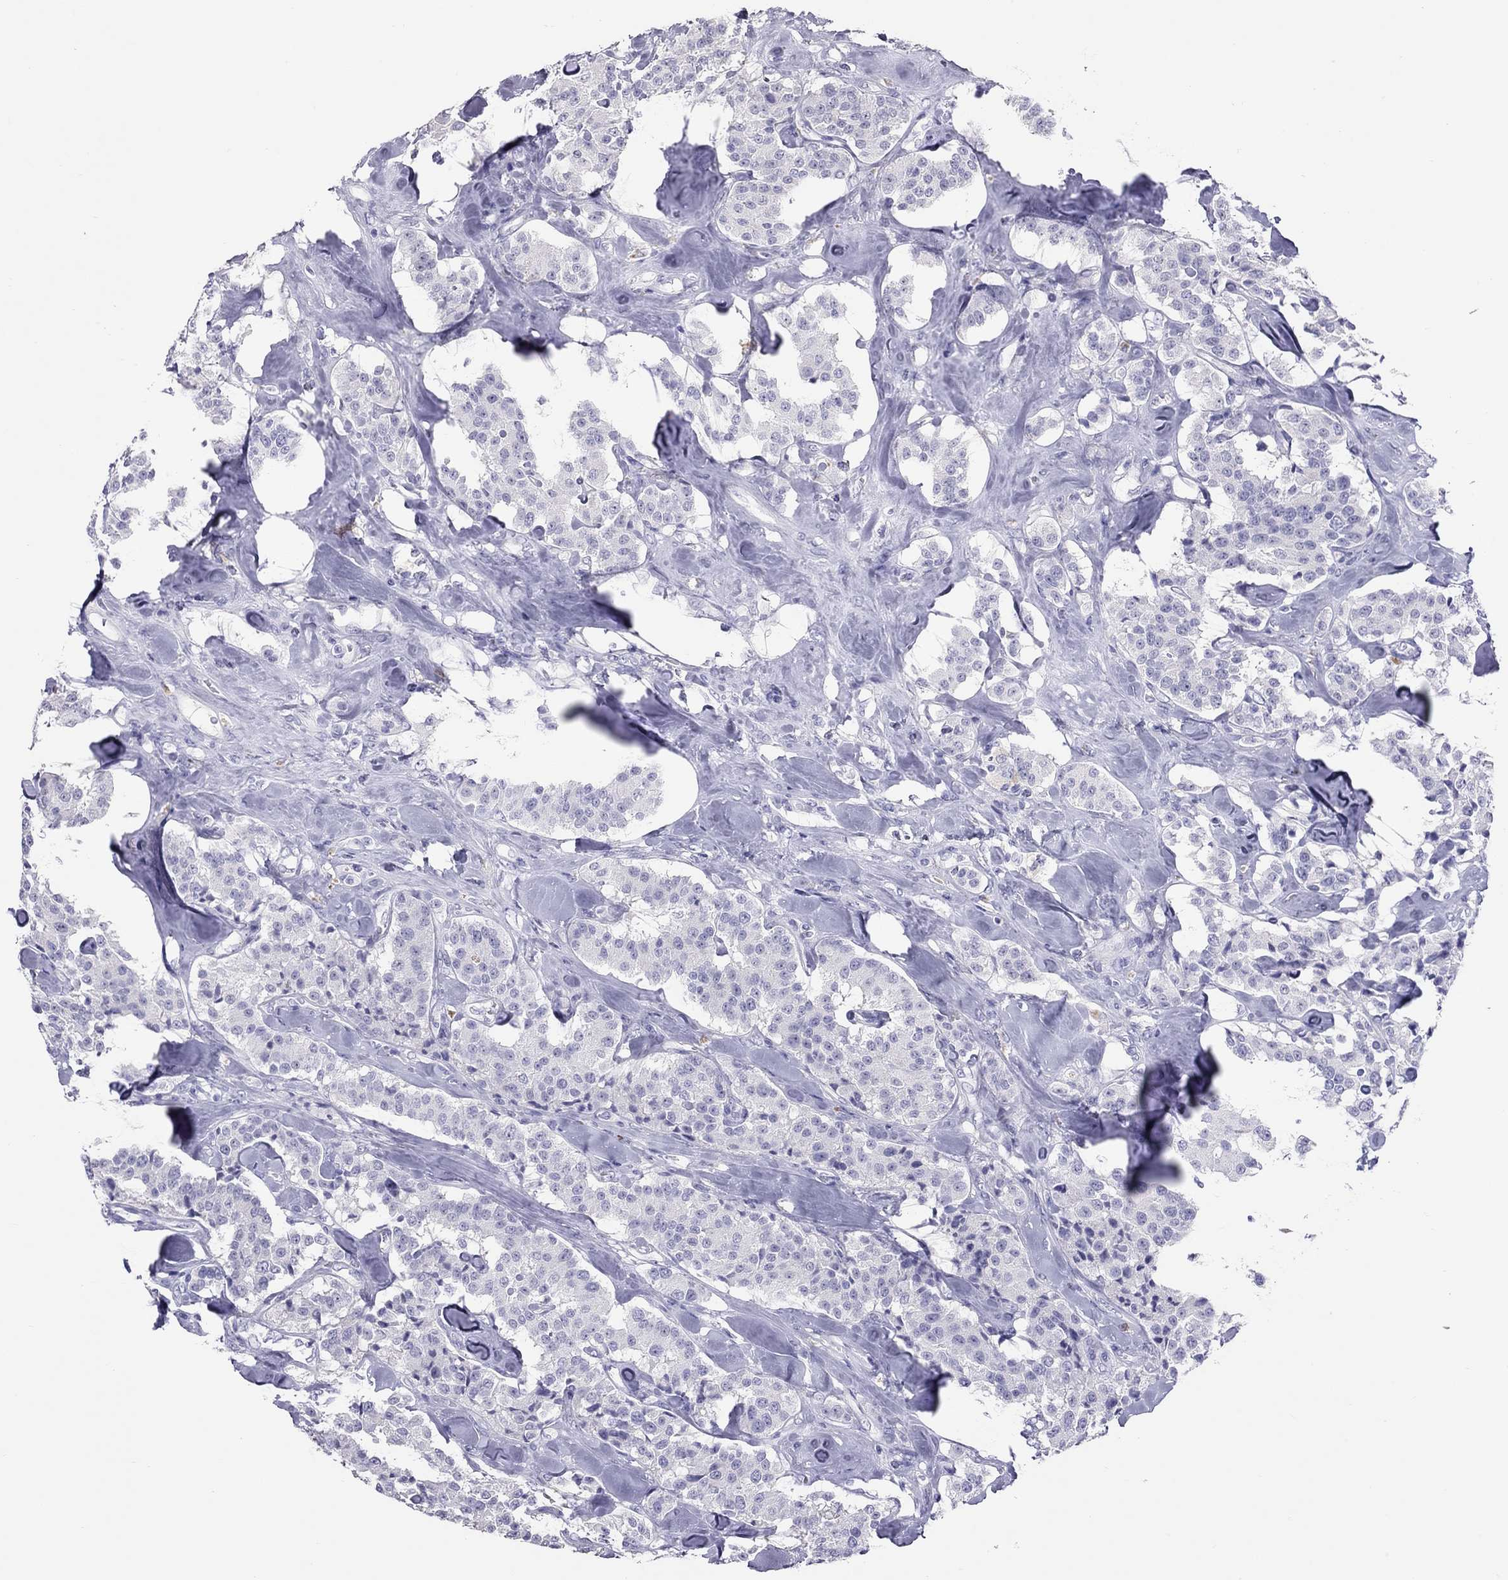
{"staining": {"intensity": "negative", "quantity": "none", "location": "none"}, "tissue": "carcinoid", "cell_type": "Tumor cells", "image_type": "cancer", "snomed": [{"axis": "morphology", "description": "Carcinoid, malignant, NOS"}, {"axis": "topography", "description": "Pancreas"}], "caption": "Protein analysis of carcinoid demonstrates no significant staining in tumor cells.", "gene": "IL17REL", "patient": {"sex": "male", "age": 41}}